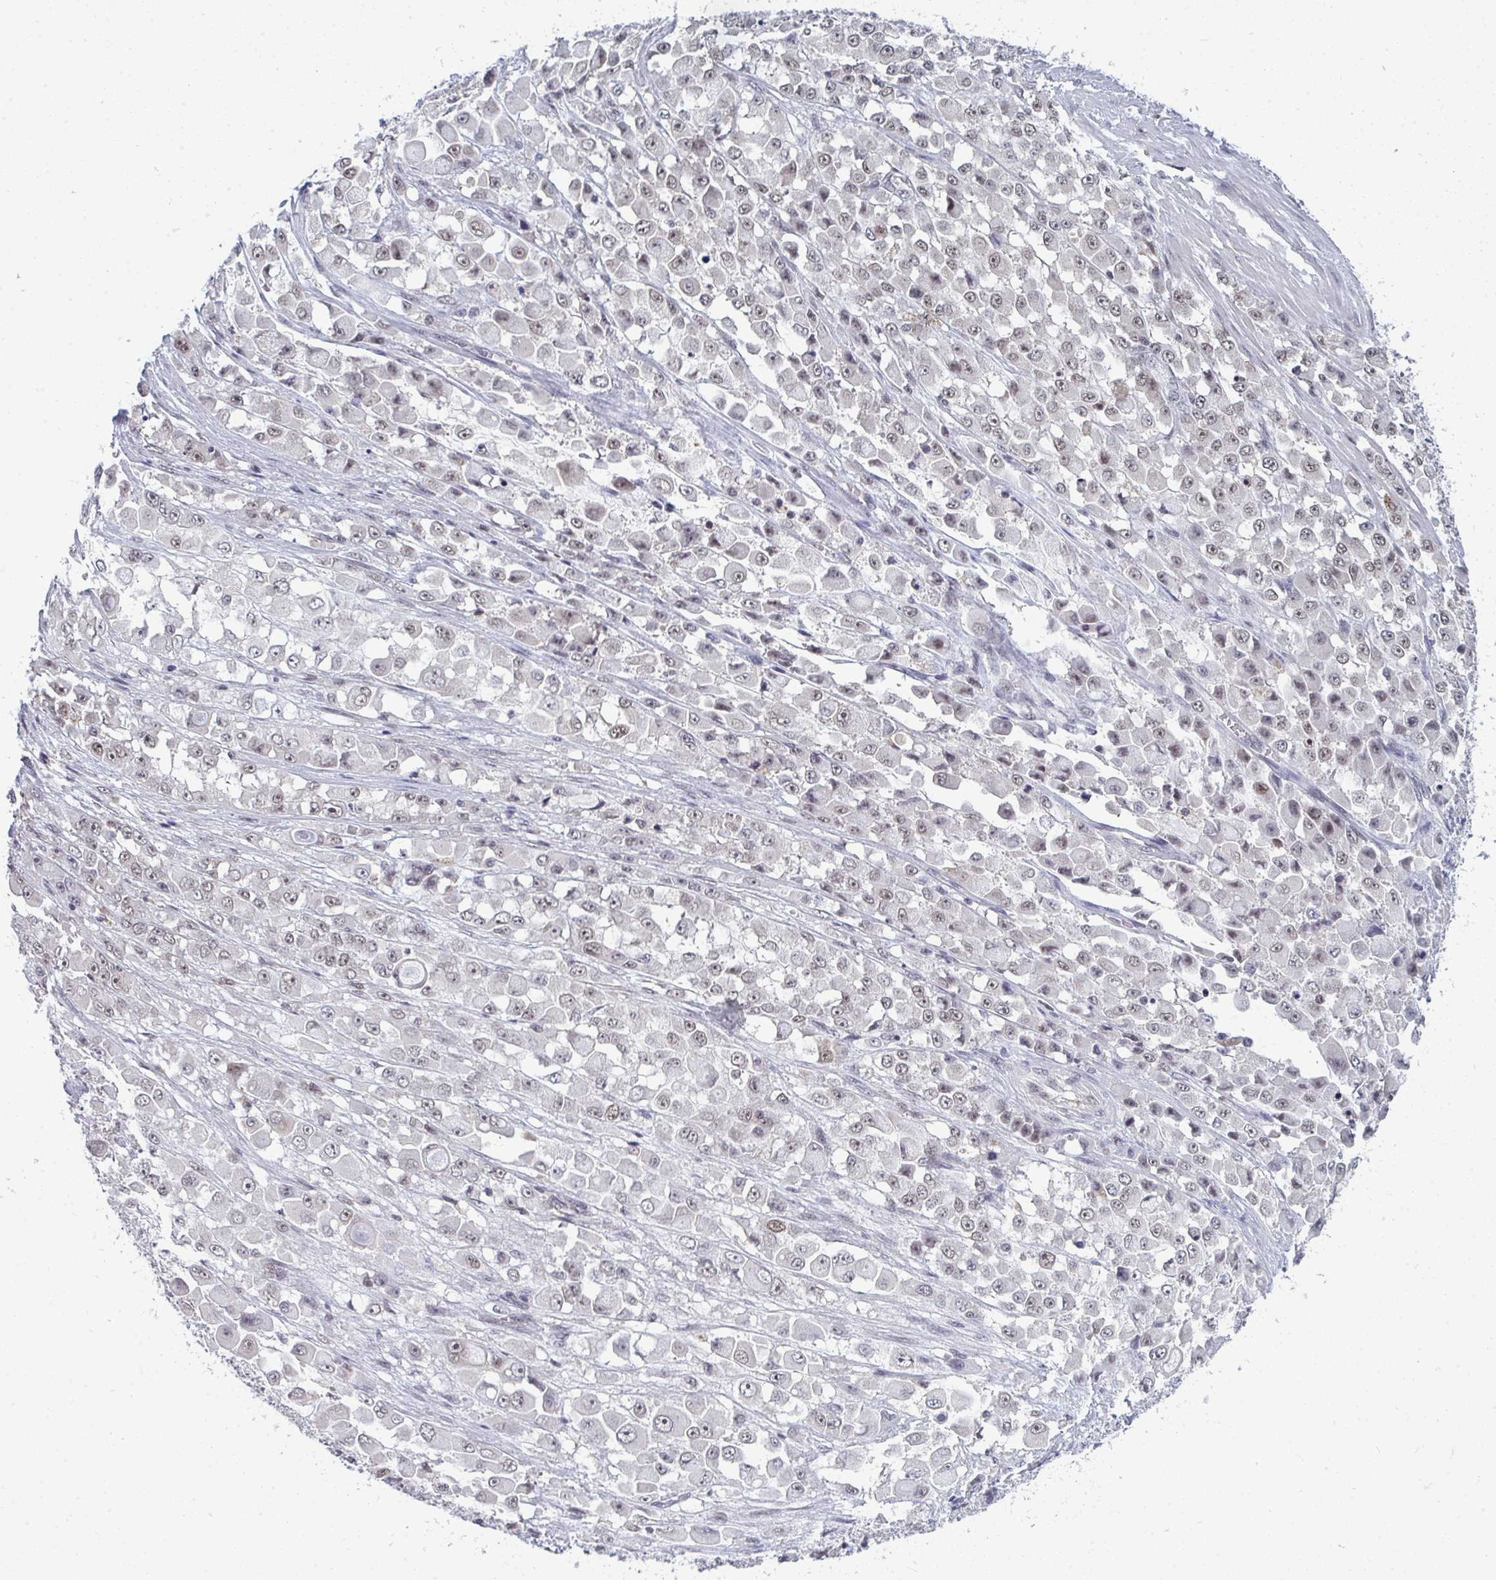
{"staining": {"intensity": "weak", "quantity": "<25%", "location": "nuclear"}, "tissue": "stomach cancer", "cell_type": "Tumor cells", "image_type": "cancer", "snomed": [{"axis": "morphology", "description": "Adenocarcinoma, NOS"}, {"axis": "topography", "description": "Stomach"}], "caption": "The photomicrograph shows no staining of tumor cells in stomach cancer.", "gene": "ATF1", "patient": {"sex": "female", "age": 76}}